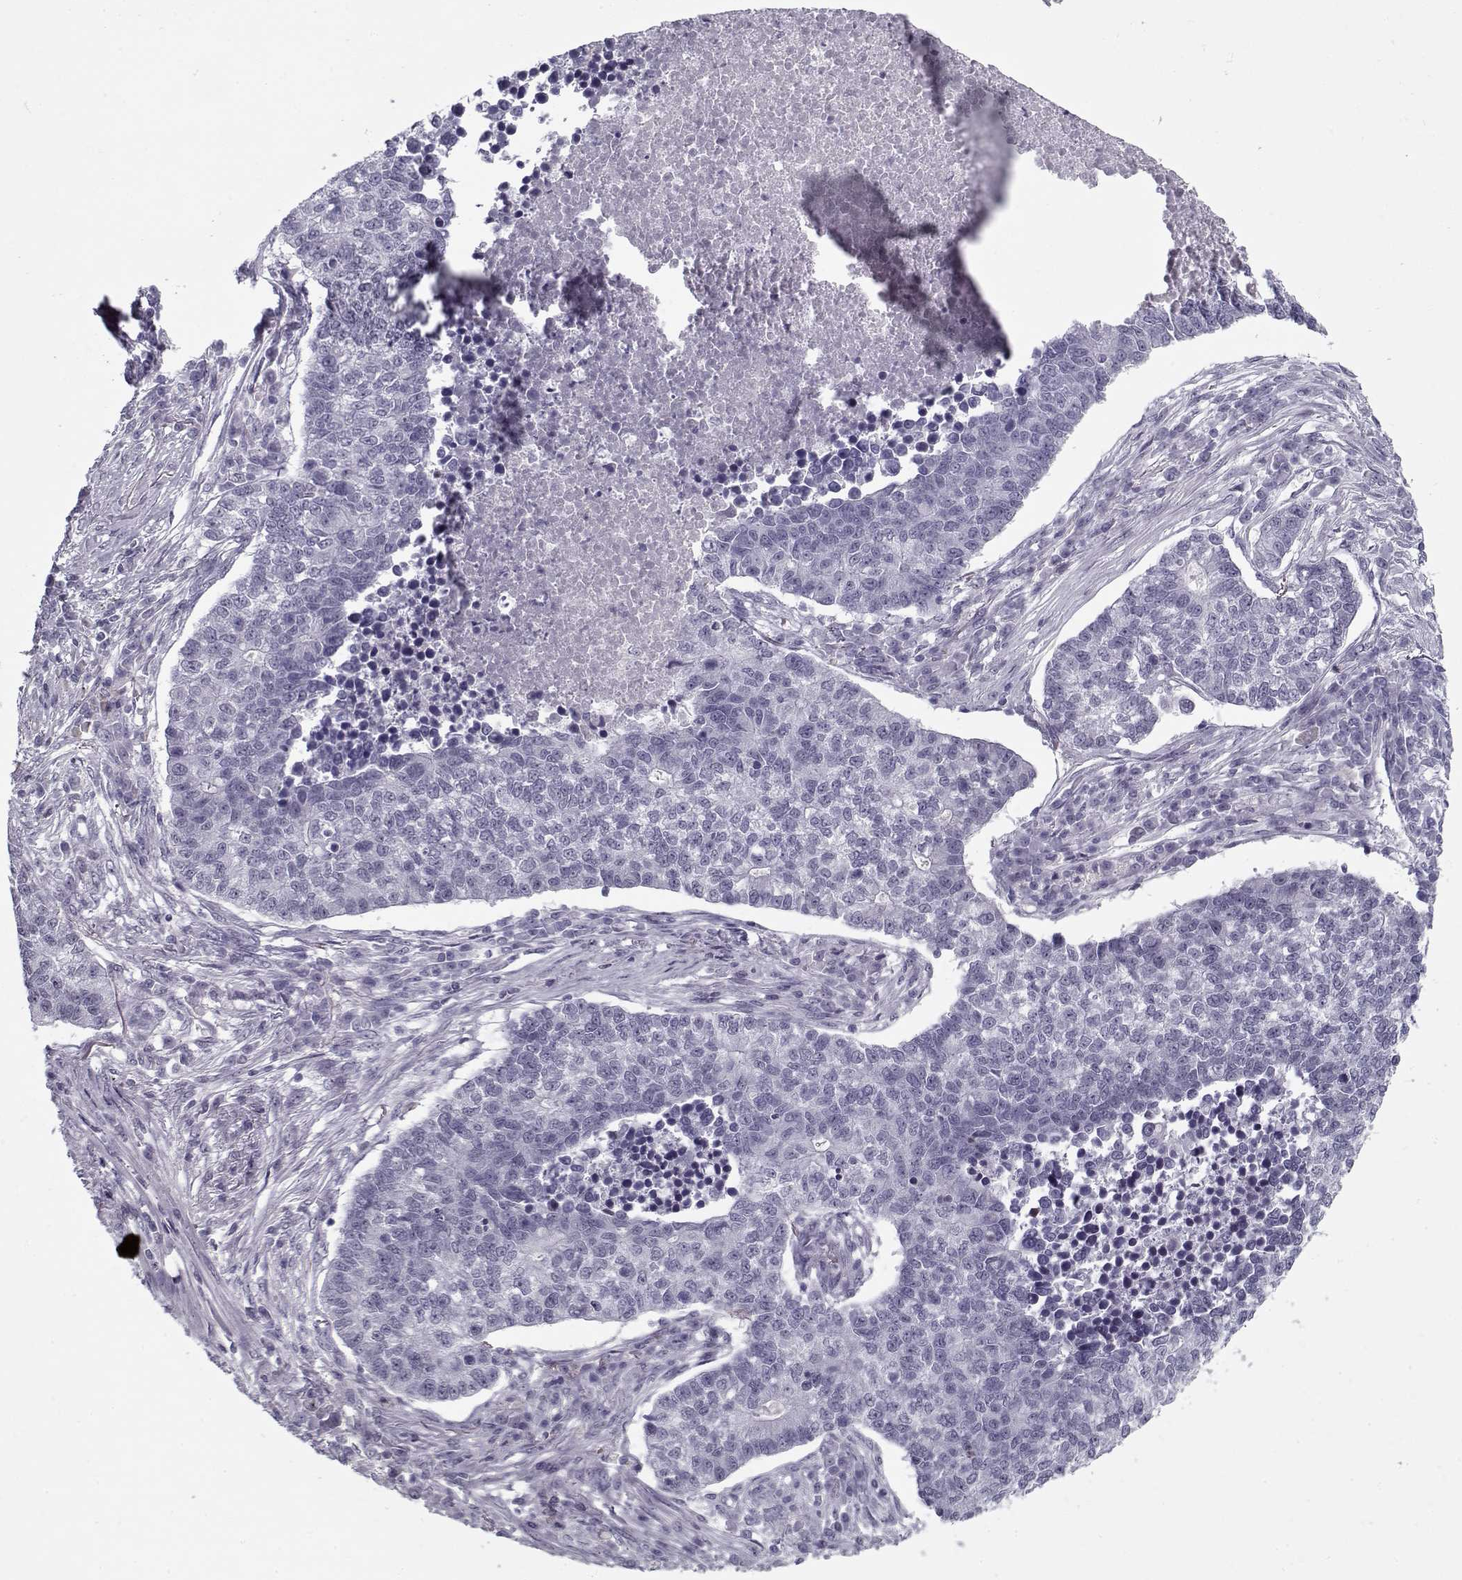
{"staining": {"intensity": "negative", "quantity": "none", "location": "none"}, "tissue": "lung cancer", "cell_type": "Tumor cells", "image_type": "cancer", "snomed": [{"axis": "morphology", "description": "Adenocarcinoma, NOS"}, {"axis": "topography", "description": "Lung"}], "caption": "The immunohistochemistry micrograph has no significant staining in tumor cells of adenocarcinoma (lung) tissue.", "gene": "SPACA9", "patient": {"sex": "male", "age": 57}}